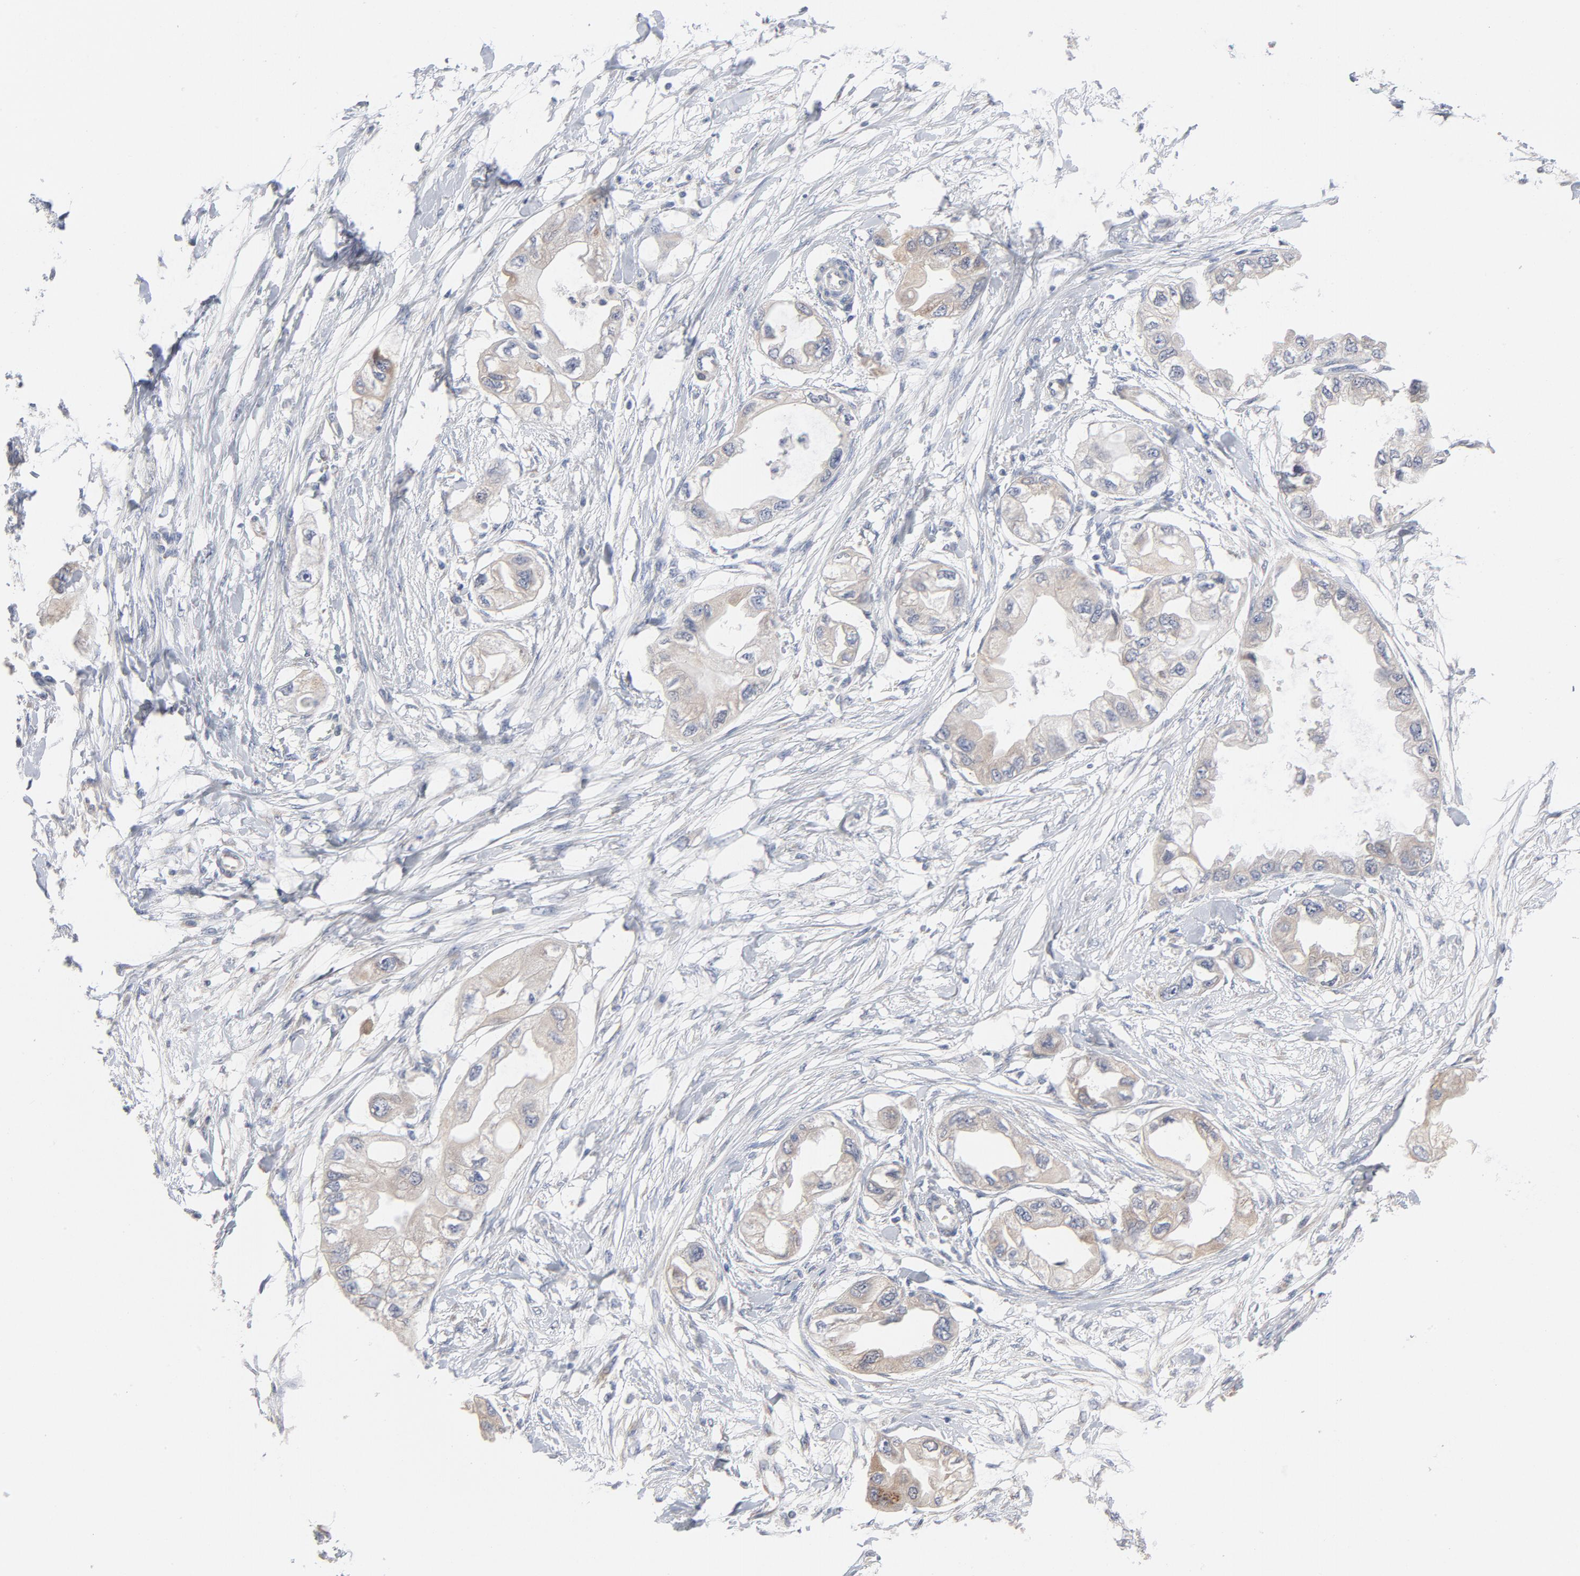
{"staining": {"intensity": "weak", "quantity": ">75%", "location": "cytoplasmic/membranous"}, "tissue": "endometrial cancer", "cell_type": "Tumor cells", "image_type": "cancer", "snomed": [{"axis": "morphology", "description": "Adenocarcinoma, NOS"}, {"axis": "topography", "description": "Endometrium"}], "caption": "A high-resolution photomicrograph shows immunohistochemistry staining of endometrial adenocarcinoma, which demonstrates weak cytoplasmic/membranous staining in about >75% of tumor cells.", "gene": "AK7", "patient": {"sex": "female", "age": 67}}